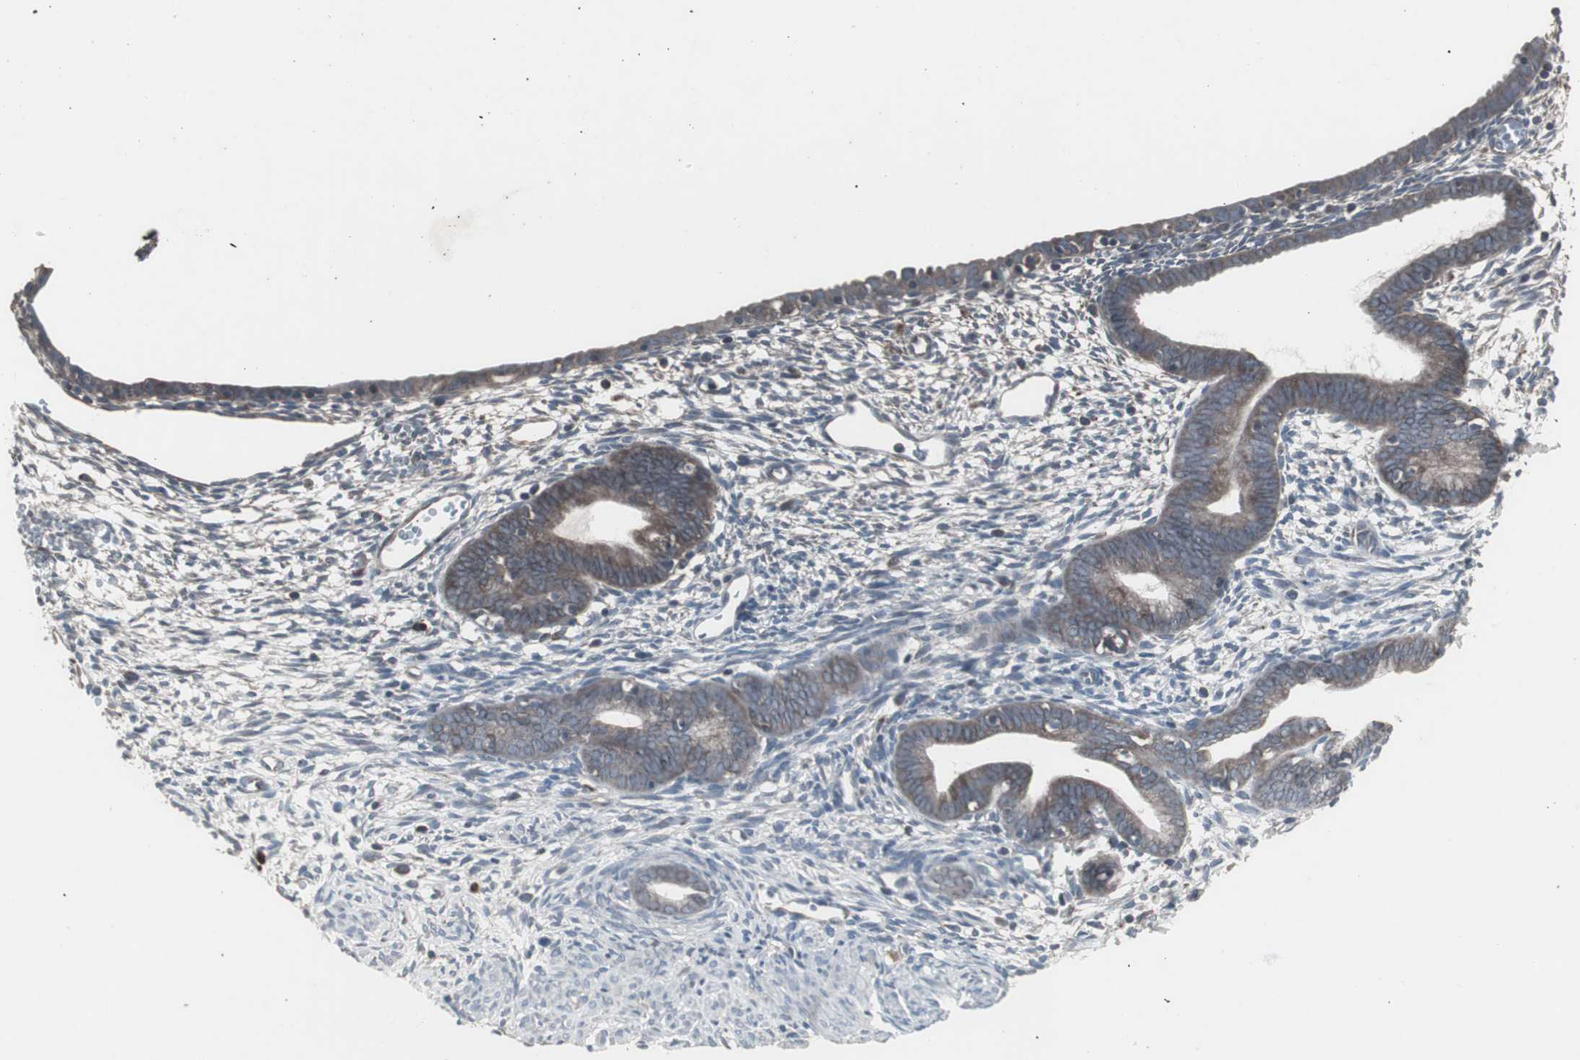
{"staining": {"intensity": "negative", "quantity": "none", "location": "none"}, "tissue": "endometrium", "cell_type": "Cells in endometrial stroma", "image_type": "normal", "snomed": [{"axis": "morphology", "description": "Normal tissue, NOS"}, {"axis": "morphology", "description": "Atrophy, NOS"}, {"axis": "topography", "description": "Uterus"}, {"axis": "topography", "description": "Endometrium"}], "caption": "Human endometrium stained for a protein using IHC reveals no positivity in cells in endometrial stroma.", "gene": "SSTR2", "patient": {"sex": "female", "age": 68}}